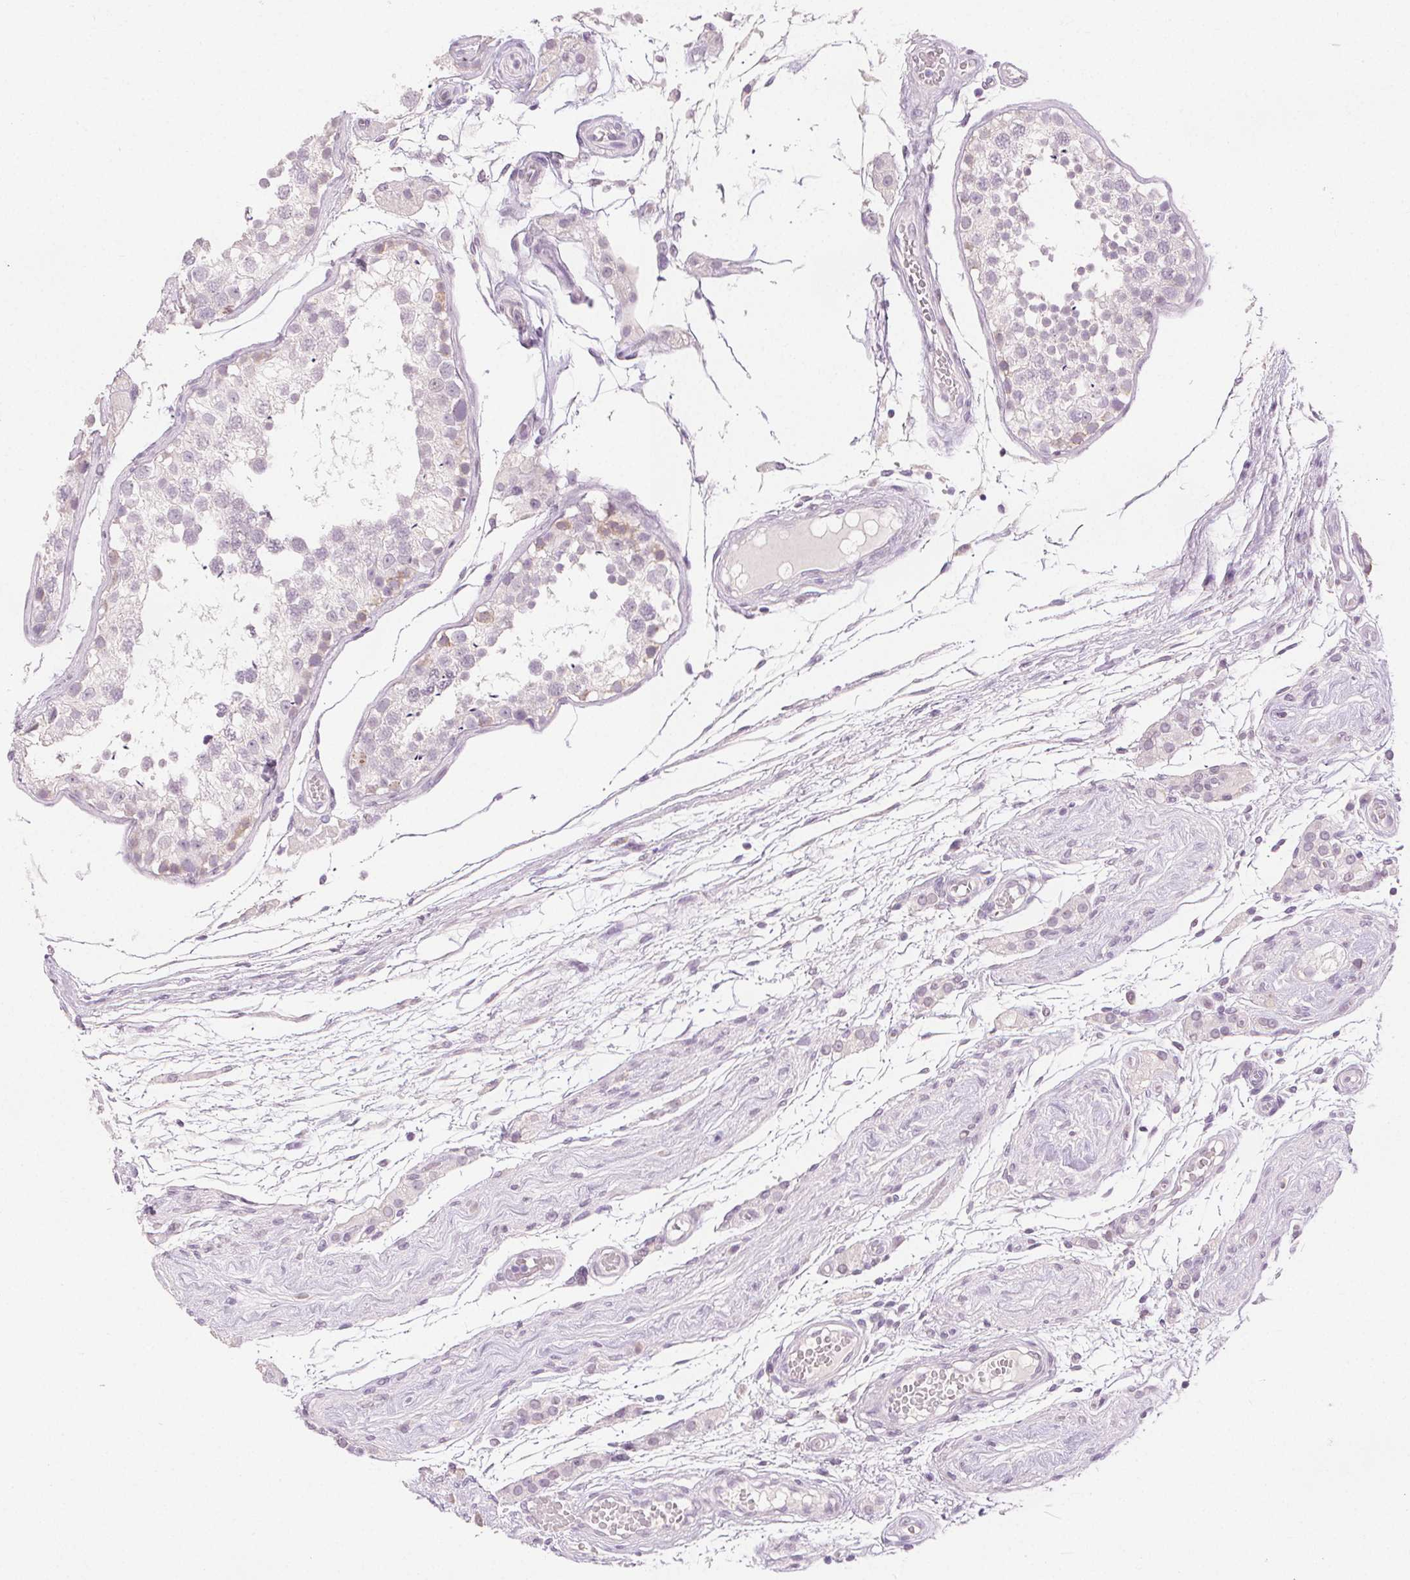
{"staining": {"intensity": "negative", "quantity": "none", "location": "none"}, "tissue": "testis", "cell_type": "Cells in seminiferous ducts", "image_type": "normal", "snomed": [{"axis": "morphology", "description": "Normal tissue, NOS"}, {"axis": "morphology", "description": "Seminoma, NOS"}, {"axis": "topography", "description": "Testis"}], "caption": "This is a image of IHC staining of normal testis, which shows no staining in cells in seminiferous ducts.", "gene": "CA12", "patient": {"sex": "male", "age": 29}}